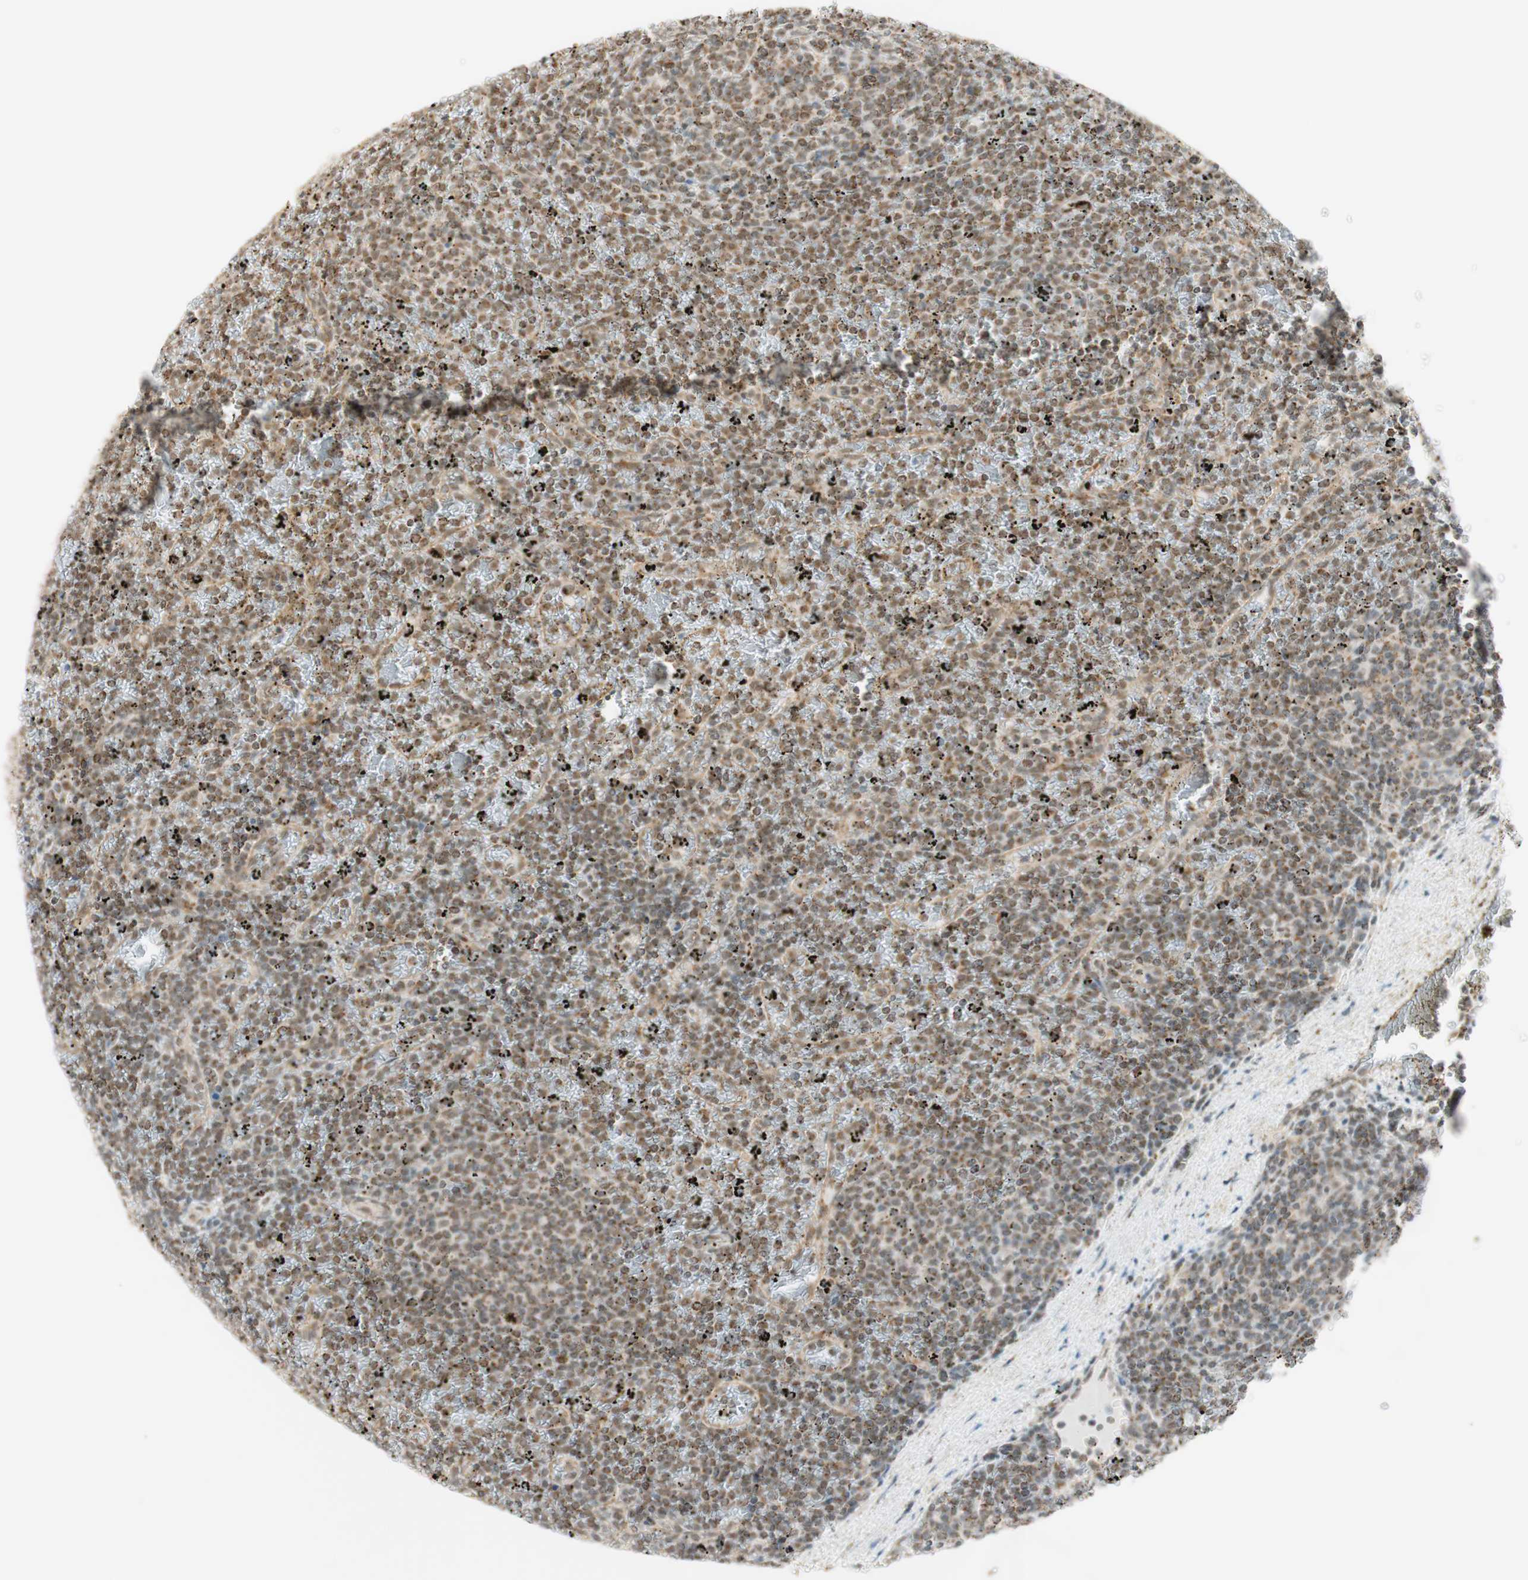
{"staining": {"intensity": "weak", "quantity": ">75%", "location": "cytoplasmic/membranous,nuclear"}, "tissue": "lymphoma", "cell_type": "Tumor cells", "image_type": "cancer", "snomed": [{"axis": "morphology", "description": "Malignant lymphoma, non-Hodgkin's type, Low grade"}, {"axis": "topography", "description": "Spleen"}], "caption": "Lymphoma tissue exhibits weak cytoplasmic/membranous and nuclear staining in about >75% of tumor cells, visualized by immunohistochemistry.", "gene": "ZNF782", "patient": {"sex": "female", "age": 77}}